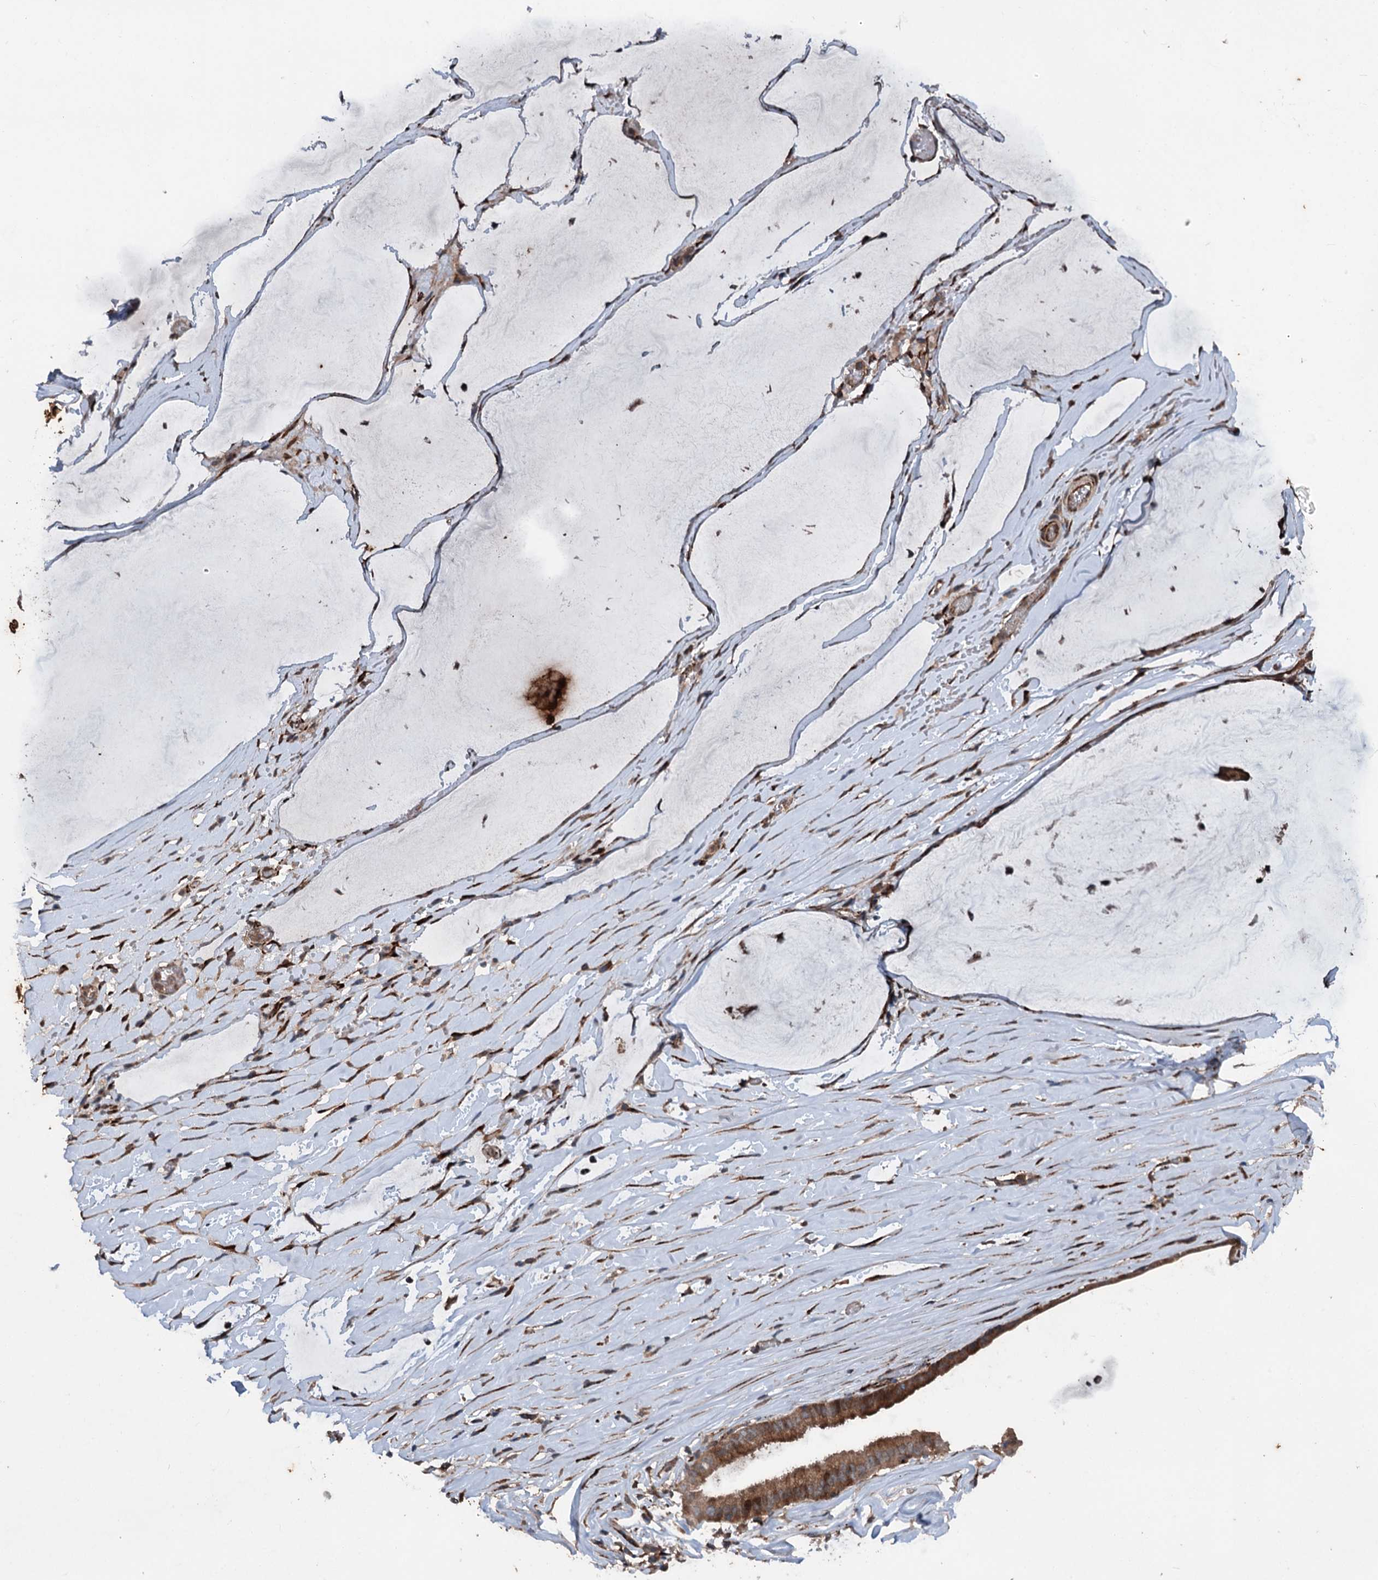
{"staining": {"intensity": "strong", "quantity": ">75%", "location": "cytoplasmic/membranous"}, "tissue": "ovarian cancer", "cell_type": "Tumor cells", "image_type": "cancer", "snomed": [{"axis": "morphology", "description": "Cystadenocarcinoma, mucinous, NOS"}, {"axis": "topography", "description": "Ovary"}], "caption": "Mucinous cystadenocarcinoma (ovarian) stained with DAB (3,3'-diaminobenzidine) immunohistochemistry (IHC) demonstrates high levels of strong cytoplasmic/membranous staining in approximately >75% of tumor cells.", "gene": "DDIAS", "patient": {"sex": "female", "age": 73}}